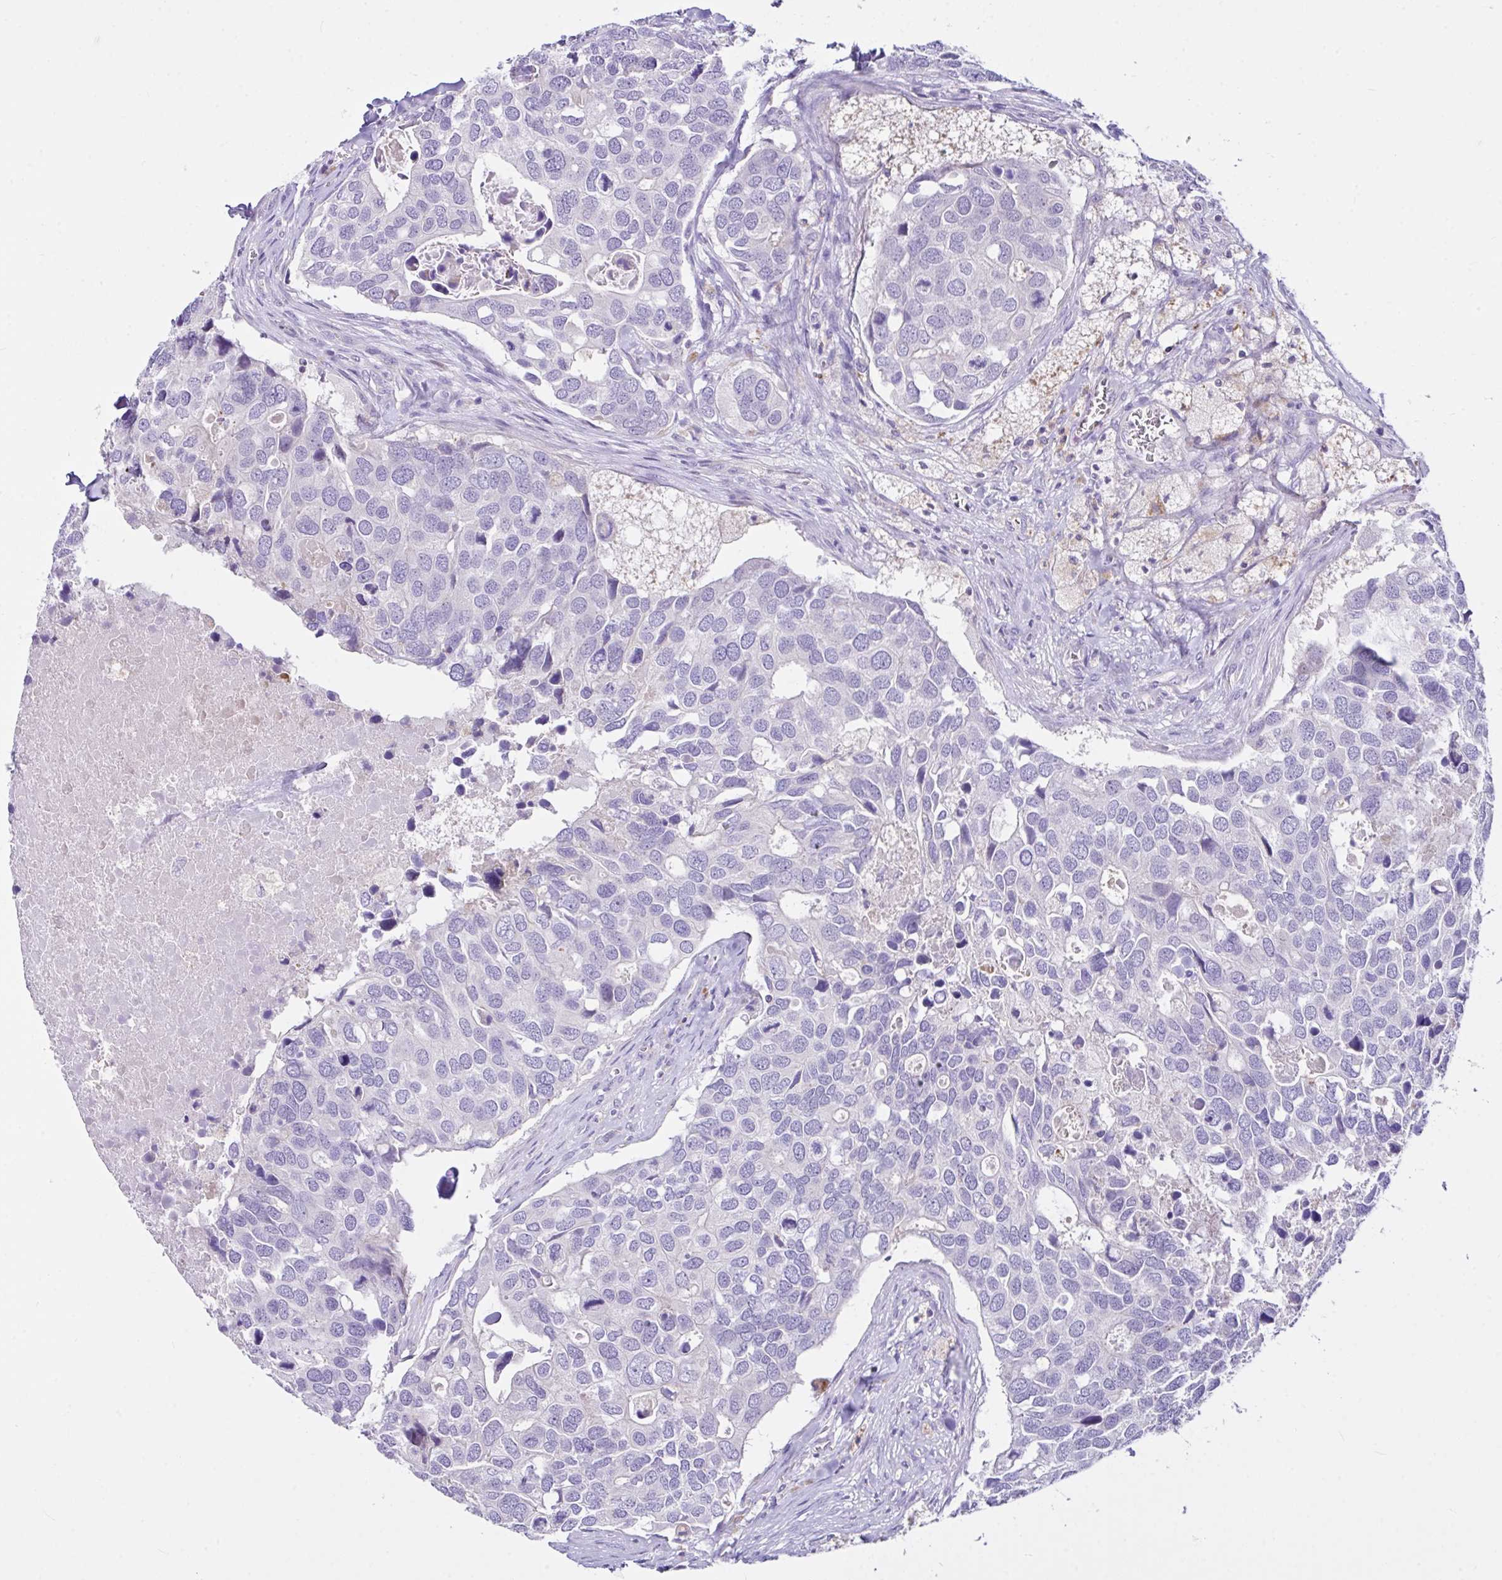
{"staining": {"intensity": "negative", "quantity": "none", "location": "none"}, "tissue": "breast cancer", "cell_type": "Tumor cells", "image_type": "cancer", "snomed": [{"axis": "morphology", "description": "Duct carcinoma"}, {"axis": "topography", "description": "Breast"}], "caption": "IHC histopathology image of neoplastic tissue: breast cancer (infiltrating ductal carcinoma) stained with DAB (3,3'-diaminobenzidine) displays no significant protein expression in tumor cells.", "gene": "D2HGDH", "patient": {"sex": "female", "age": 83}}